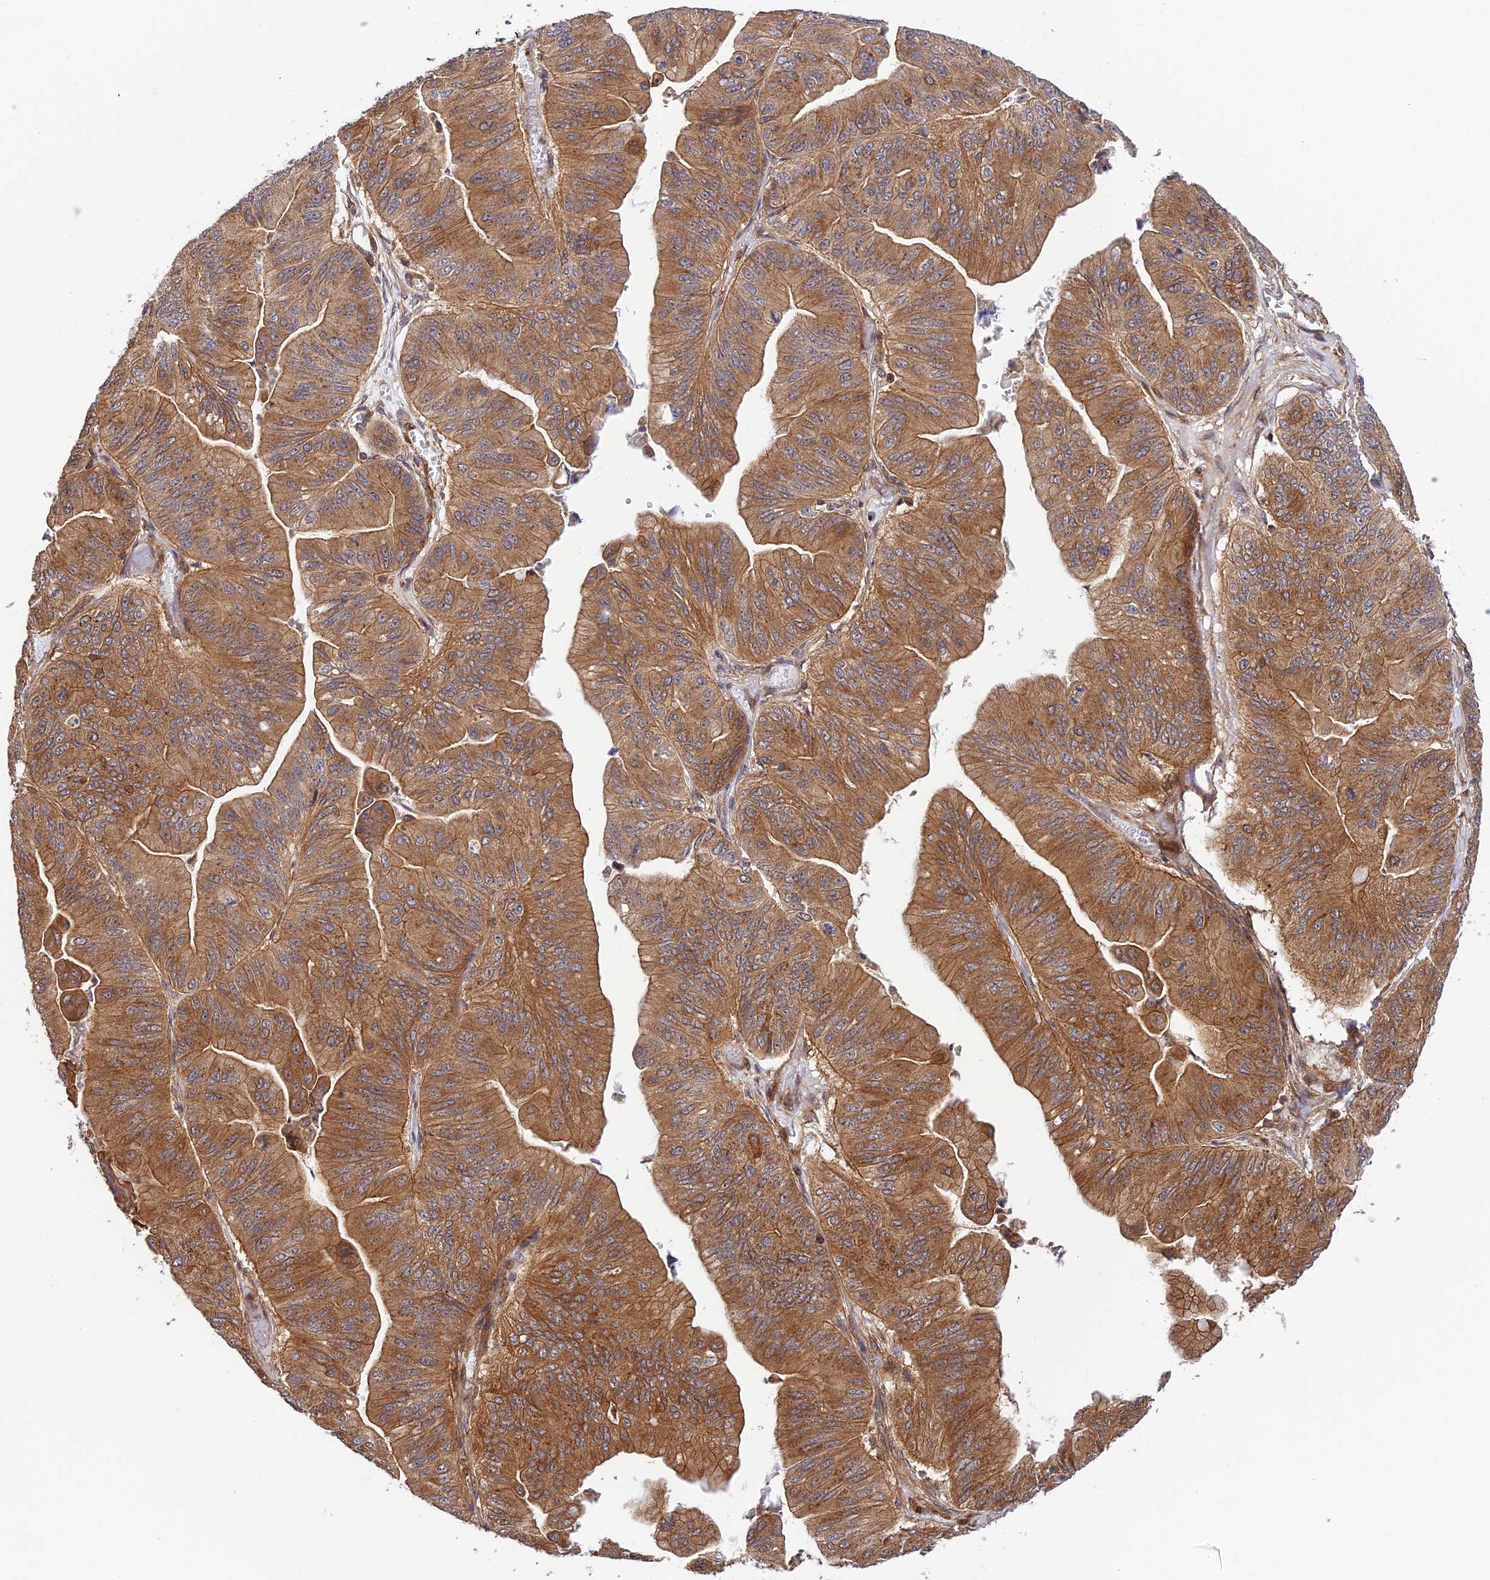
{"staining": {"intensity": "strong", "quantity": ">75%", "location": "cytoplasmic/membranous"}, "tissue": "ovarian cancer", "cell_type": "Tumor cells", "image_type": "cancer", "snomed": [{"axis": "morphology", "description": "Cystadenocarcinoma, mucinous, NOS"}, {"axis": "topography", "description": "Ovary"}], "caption": "This is an image of immunohistochemistry (IHC) staining of ovarian mucinous cystadenocarcinoma, which shows strong positivity in the cytoplasmic/membranous of tumor cells.", "gene": "EVI5L", "patient": {"sex": "female", "age": 61}}